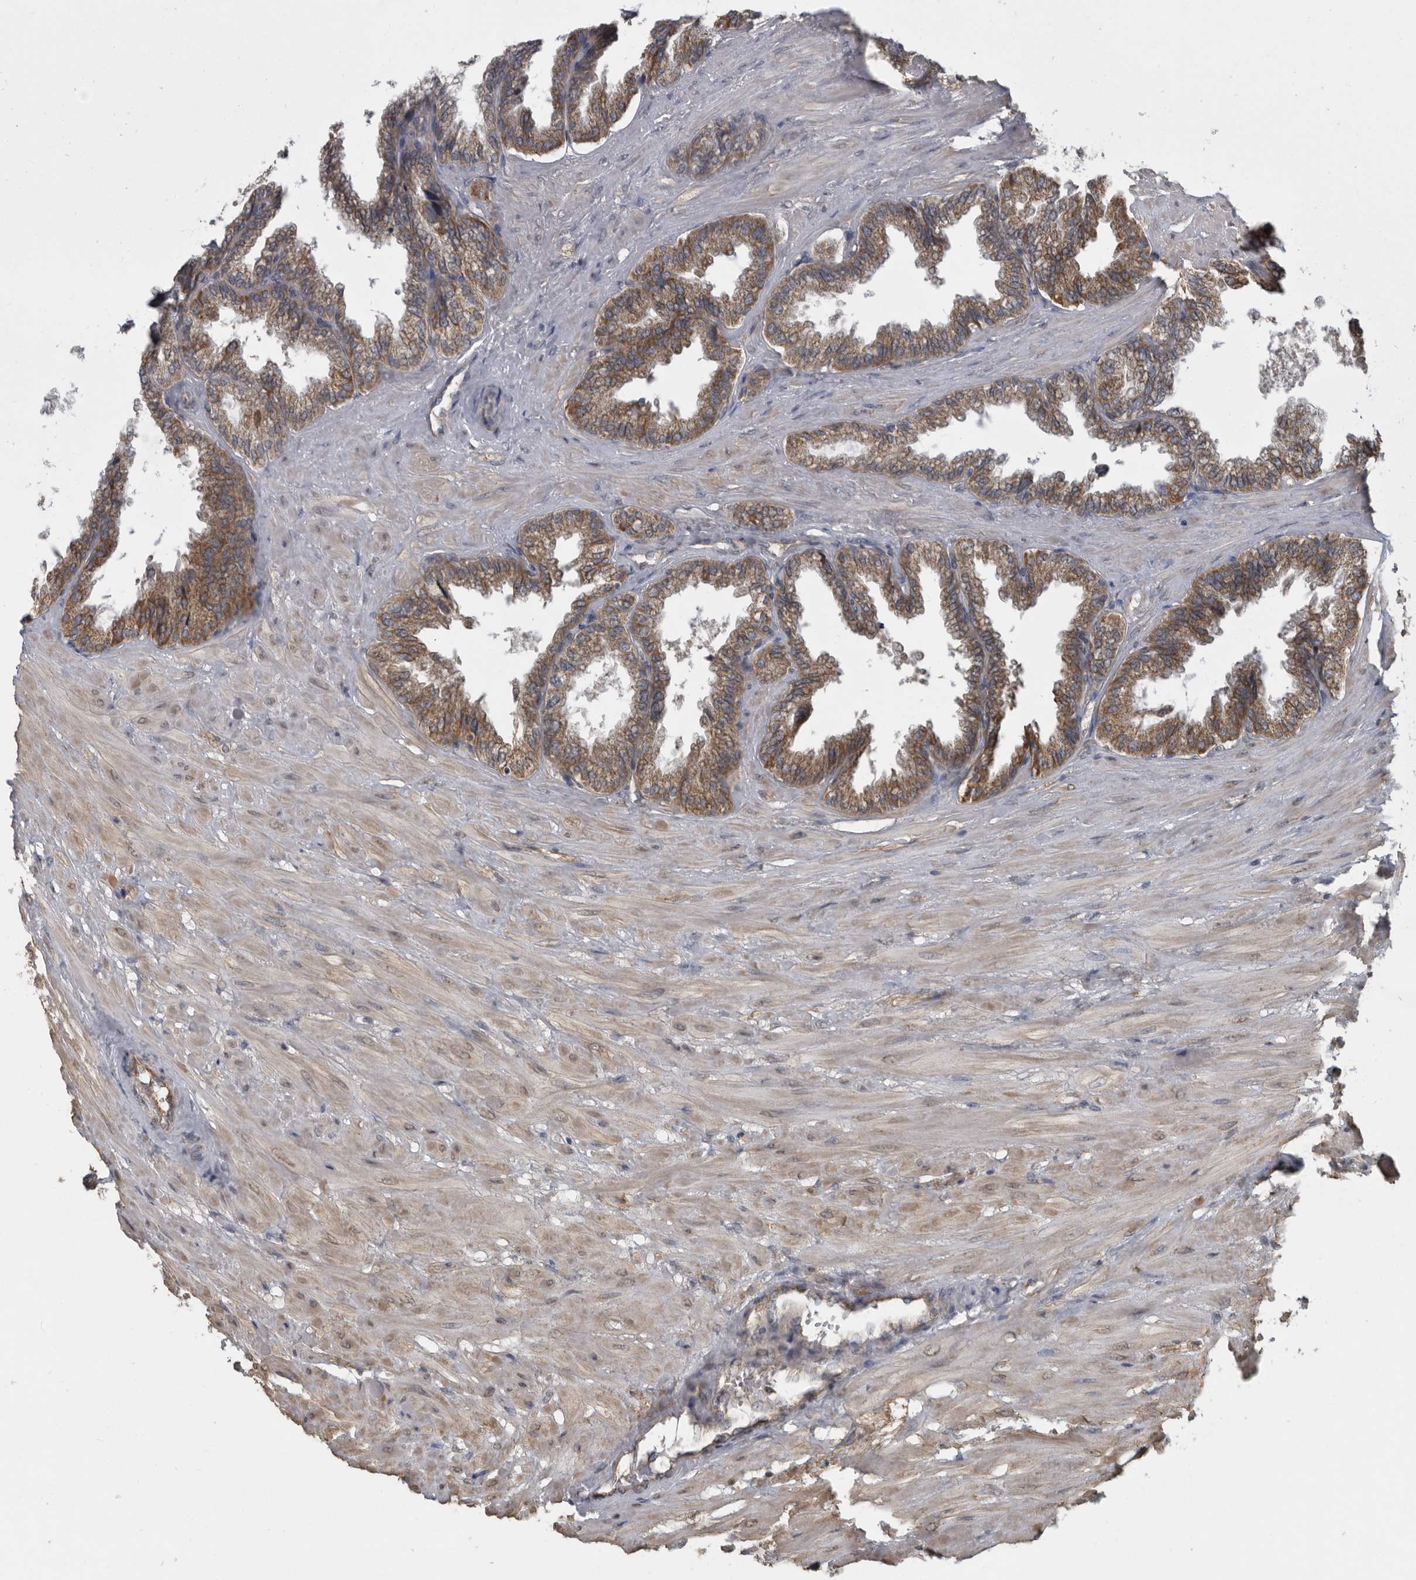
{"staining": {"intensity": "moderate", "quantity": ">75%", "location": "cytoplasmic/membranous"}, "tissue": "seminal vesicle", "cell_type": "Glandular cells", "image_type": "normal", "snomed": [{"axis": "morphology", "description": "Normal tissue, NOS"}, {"axis": "topography", "description": "Seminal veicle"}], "caption": "IHC (DAB (3,3'-diaminobenzidine)) staining of normal seminal vesicle shows moderate cytoplasmic/membranous protein staining in about >75% of glandular cells.", "gene": "AFAP1", "patient": {"sex": "male", "age": 46}}